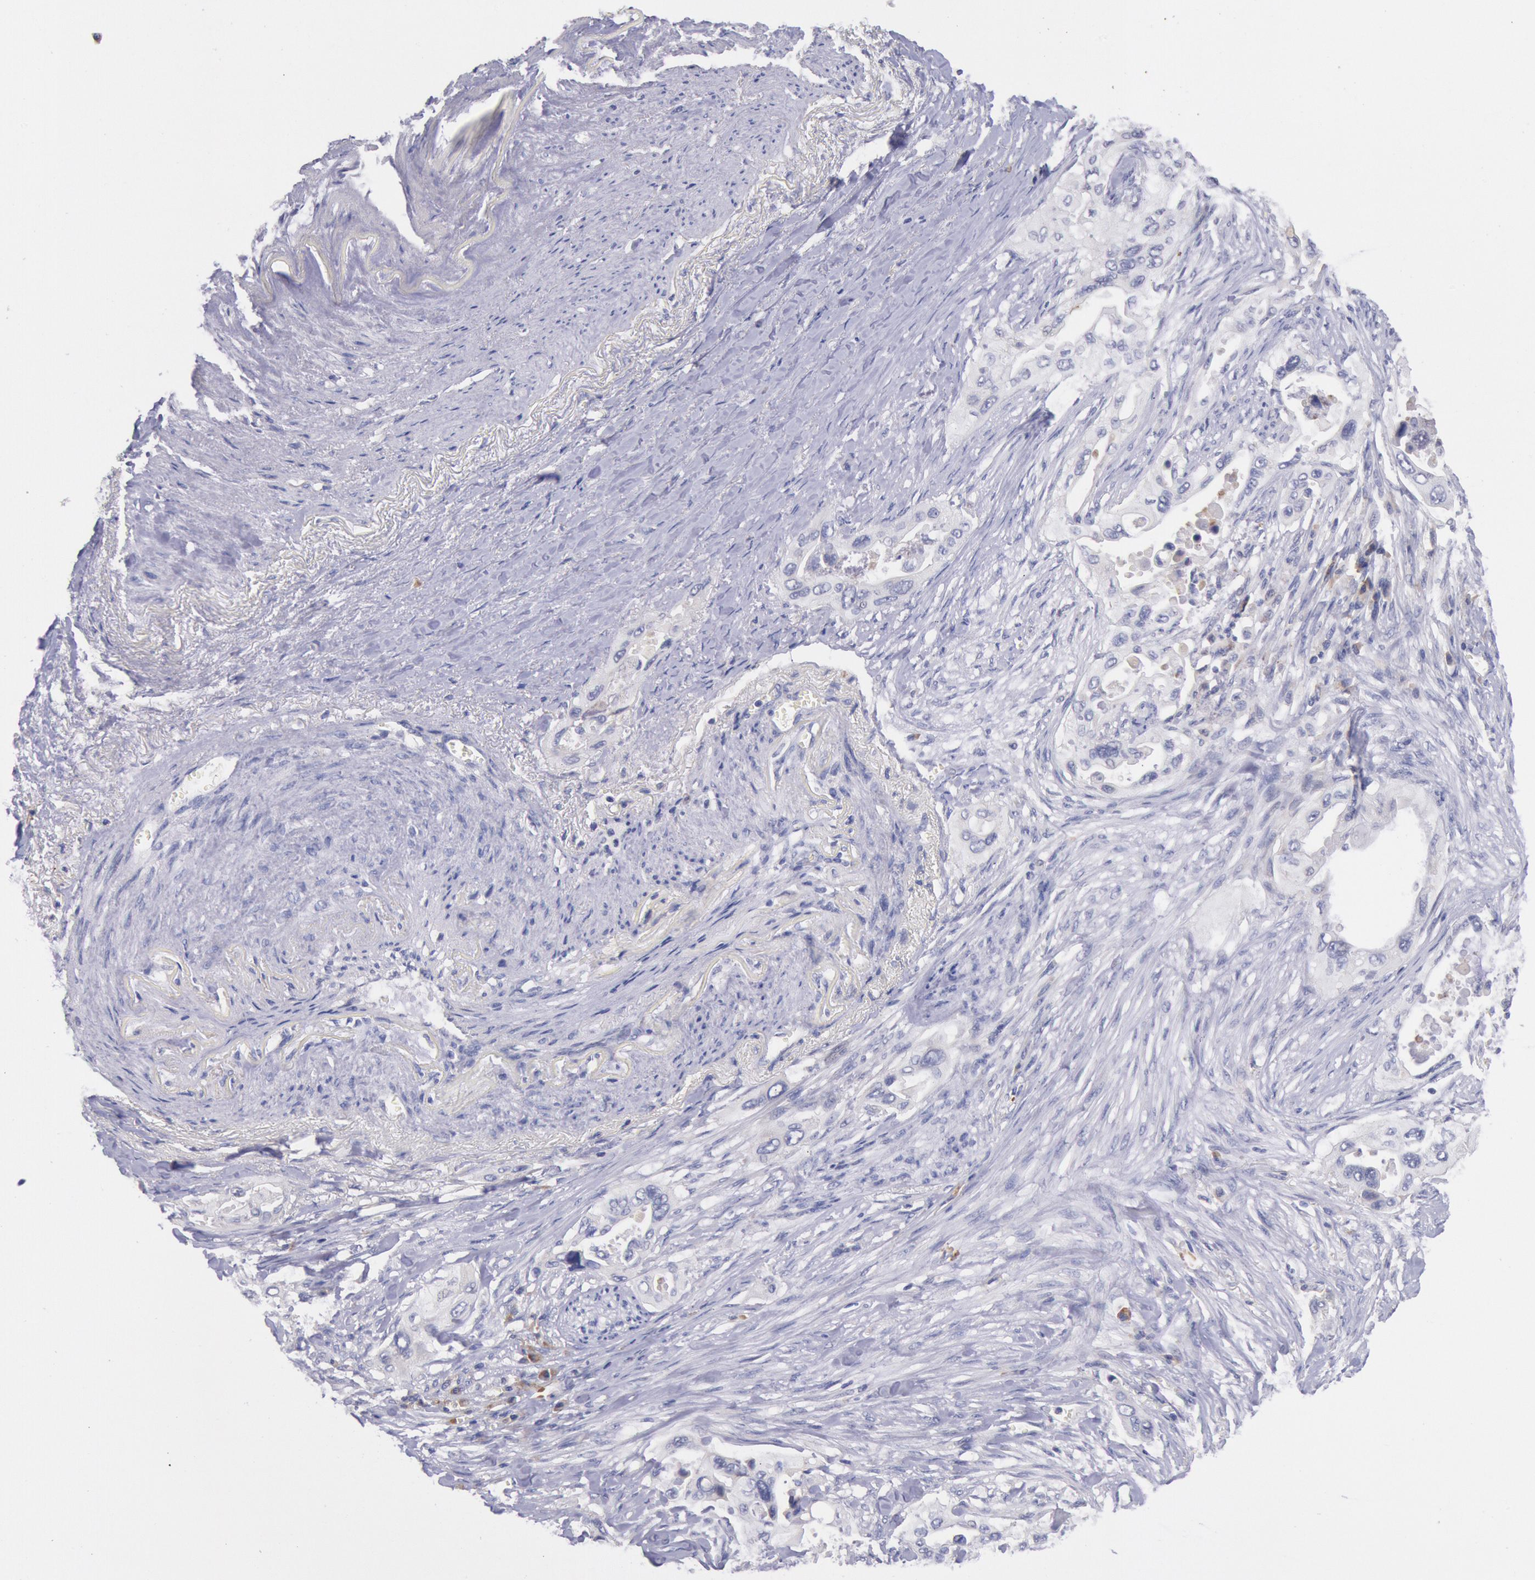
{"staining": {"intensity": "negative", "quantity": "none", "location": "none"}, "tissue": "pancreatic cancer", "cell_type": "Tumor cells", "image_type": "cancer", "snomed": [{"axis": "morphology", "description": "Adenocarcinoma, NOS"}, {"axis": "topography", "description": "Pancreas"}], "caption": "Immunohistochemistry (IHC) image of human adenocarcinoma (pancreatic) stained for a protein (brown), which reveals no staining in tumor cells.", "gene": "GAL3ST1", "patient": {"sex": "male", "age": 77}}